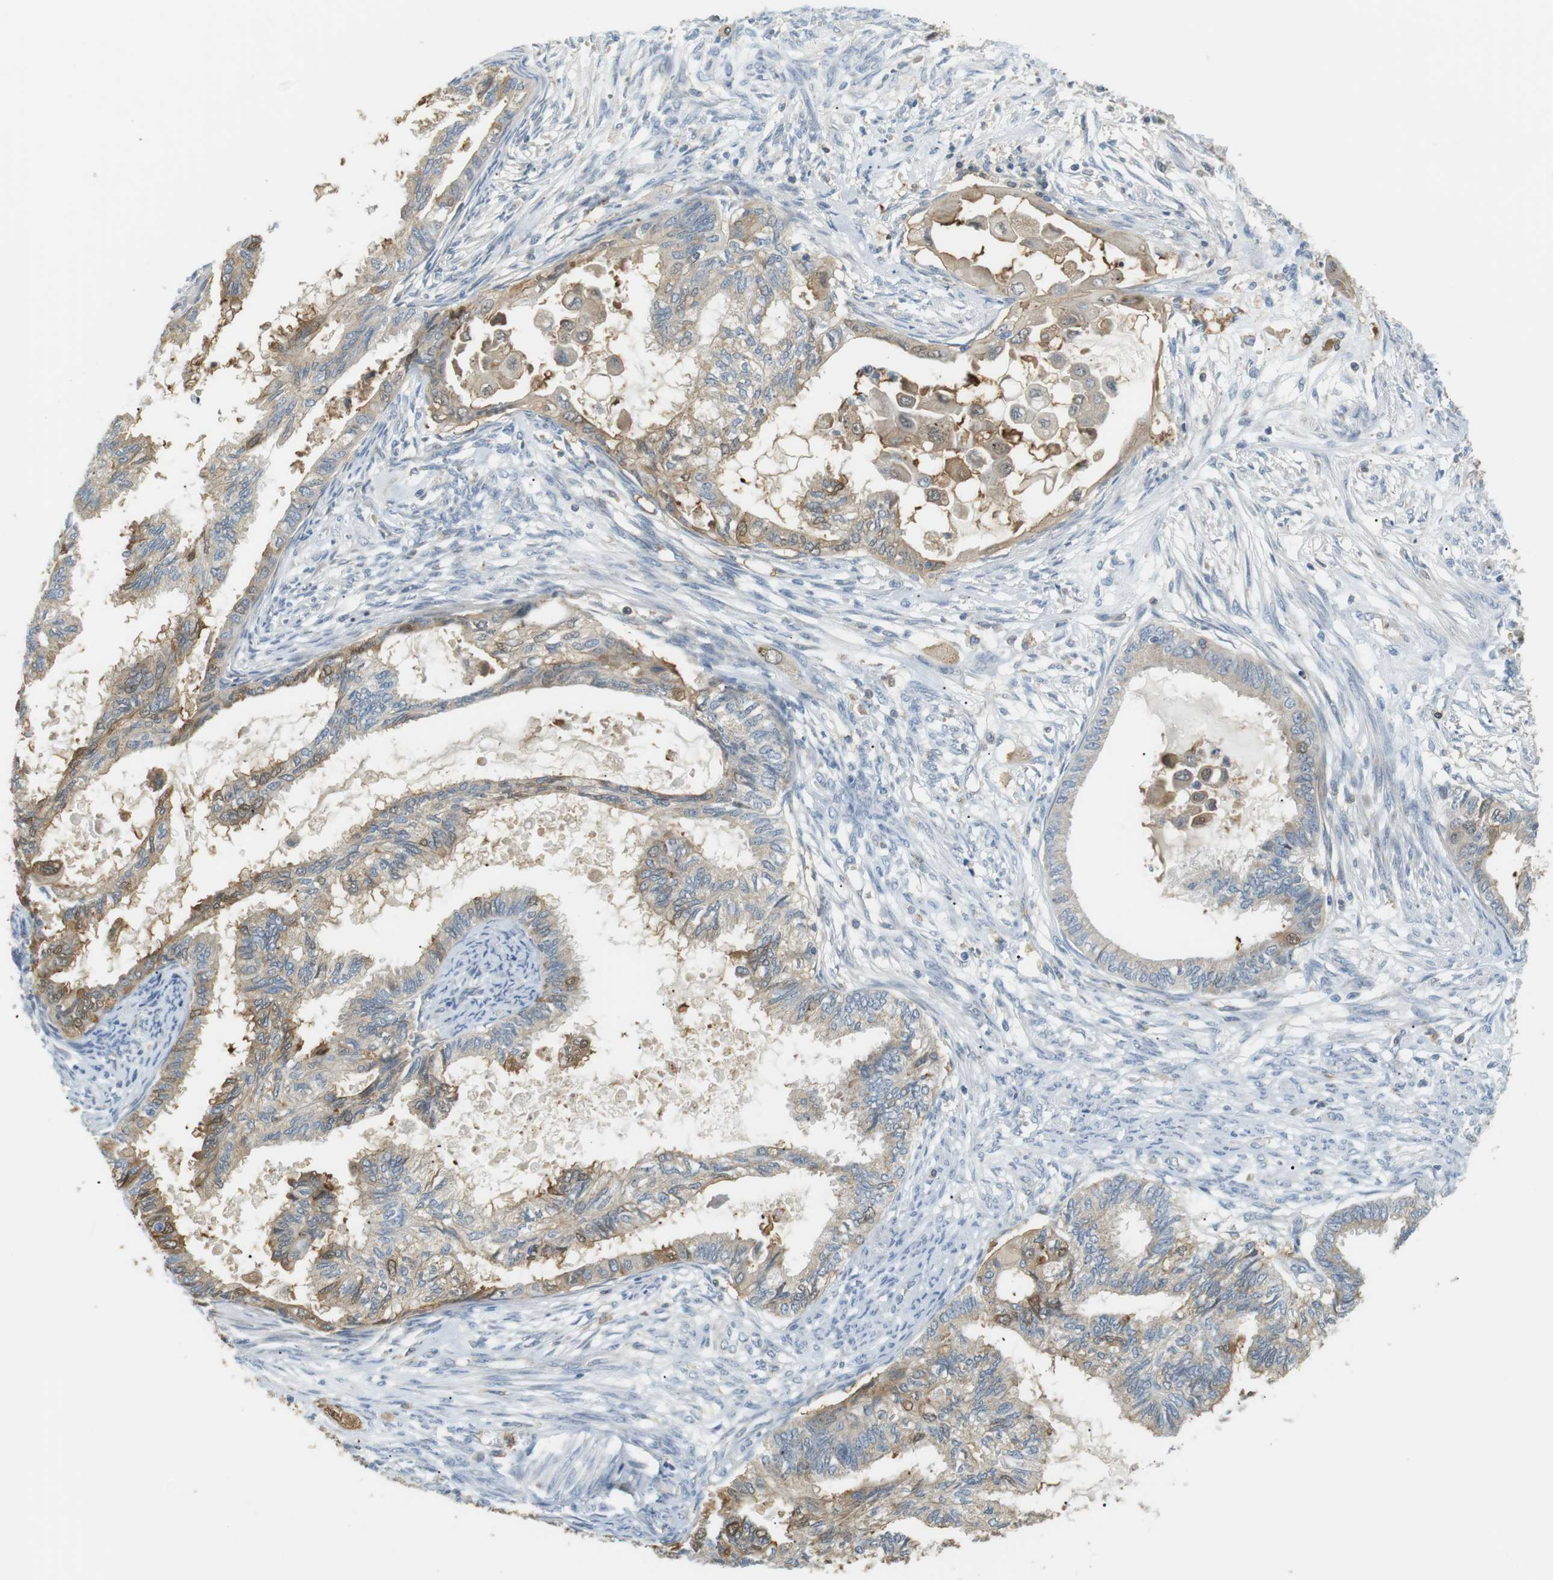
{"staining": {"intensity": "weak", "quantity": ">75%", "location": "cytoplasmic/membranous"}, "tissue": "cervical cancer", "cell_type": "Tumor cells", "image_type": "cancer", "snomed": [{"axis": "morphology", "description": "Normal tissue, NOS"}, {"axis": "morphology", "description": "Adenocarcinoma, NOS"}, {"axis": "topography", "description": "Cervix"}, {"axis": "topography", "description": "Endometrium"}], "caption": "High-power microscopy captured an IHC histopathology image of cervical cancer (adenocarcinoma), revealing weak cytoplasmic/membranous staining in approximately >75% of tumor cells.", "gene": "P2RY1", "patient": {"sex": "female", "age": 86}}